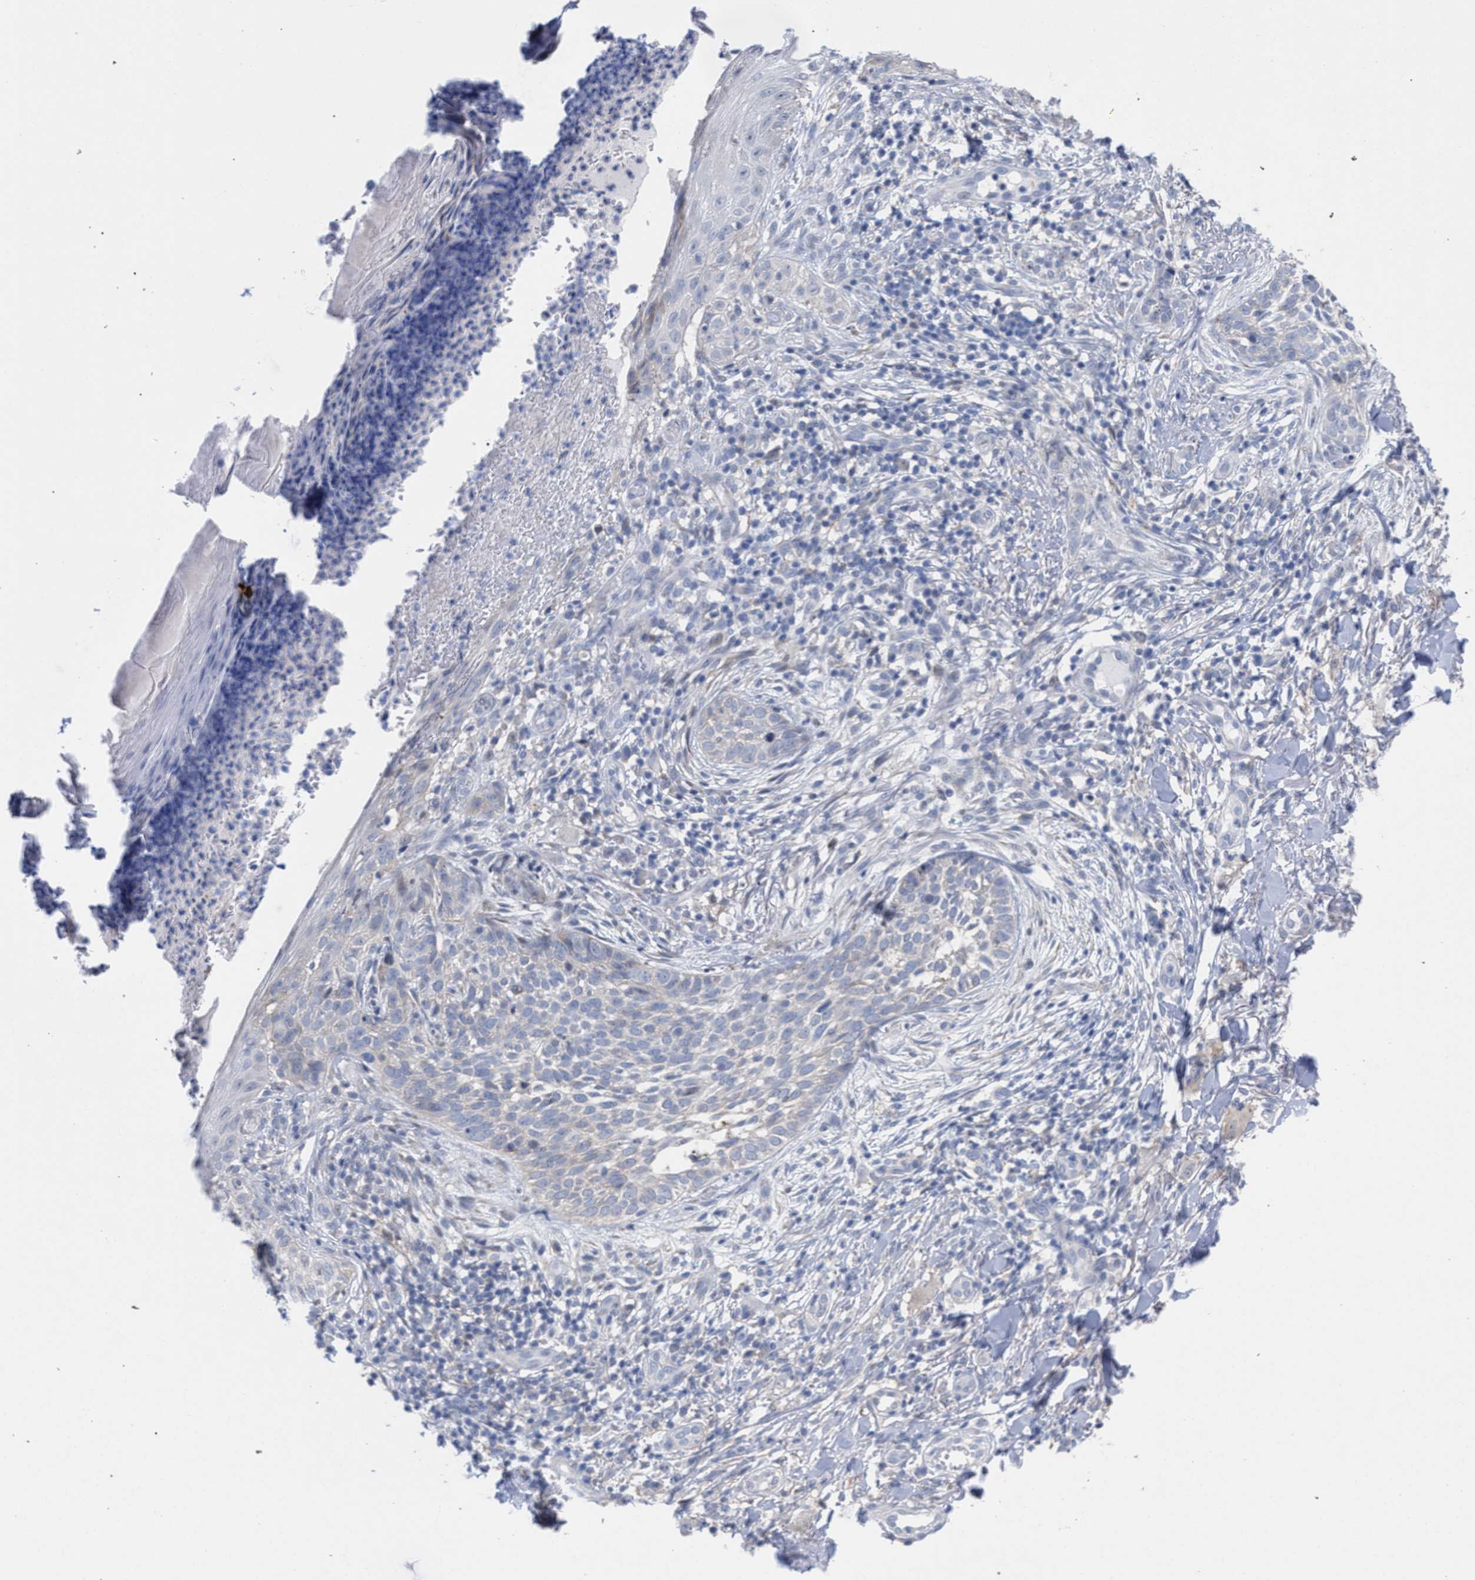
{"staining": {"intensity": "negative", "quantity": "none", "location": "none"}, "tissue": "skin cancer", "cell_type": "Tumor cells", "image_type": "cancer", "snomed": [{"axis": "morphology", "description": "Normal tissue, NOS"}, {"axis": "morphology", "description": "Basal cell carcinoma"}, {"axis": "topography", "description": "Skin"}], "caption": "Immunohistochemical staining of human skin basal cell carcinoma demonstrates no significant expression in tumor cells.", "gene": "FHOD3", "patient": {"sex": "male", "age": 67}}